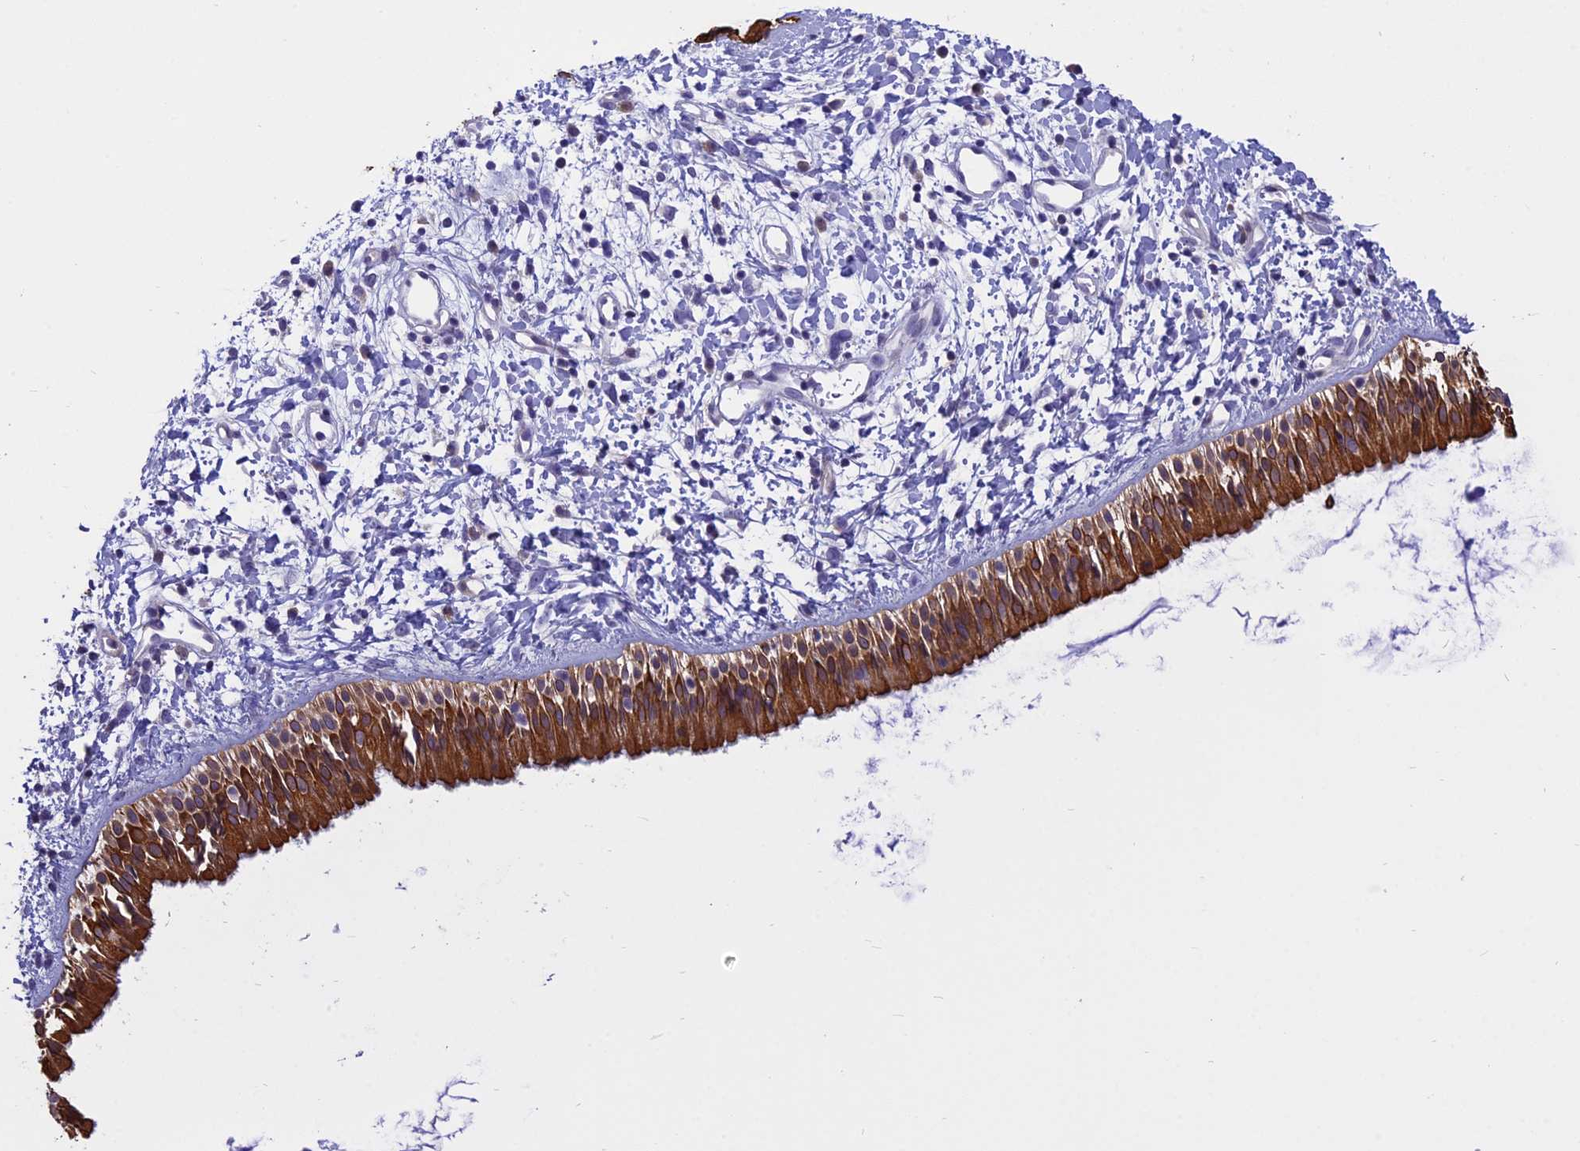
{"staining": {"intensity": "strong", "quantity": ">75%", "location": "cytoplasmic/membranous"}, "tissue": "nasopharynx", "cell_type": "Respiratory epithelial cells", "image_type": "normal", "snomed": [{"axis": "morphology", "description": "Normal tissue, NOS"}, {"axis": "topography", "description": "Nasopharynx"}], "caption": "Protein positivity by immunohistochemistry displays strong cytoplasmic/membranous expression in about >75% of respiratory epithelial cells in normal nasopharynx. (Stains: DAB (3,3'-diaminobenzidine) in brown, nuclei in blue, Microscopy: brightfield microscopy at high magnification).", "gene": "STUB1", "patient": {"sex": "male", "age": 22}}